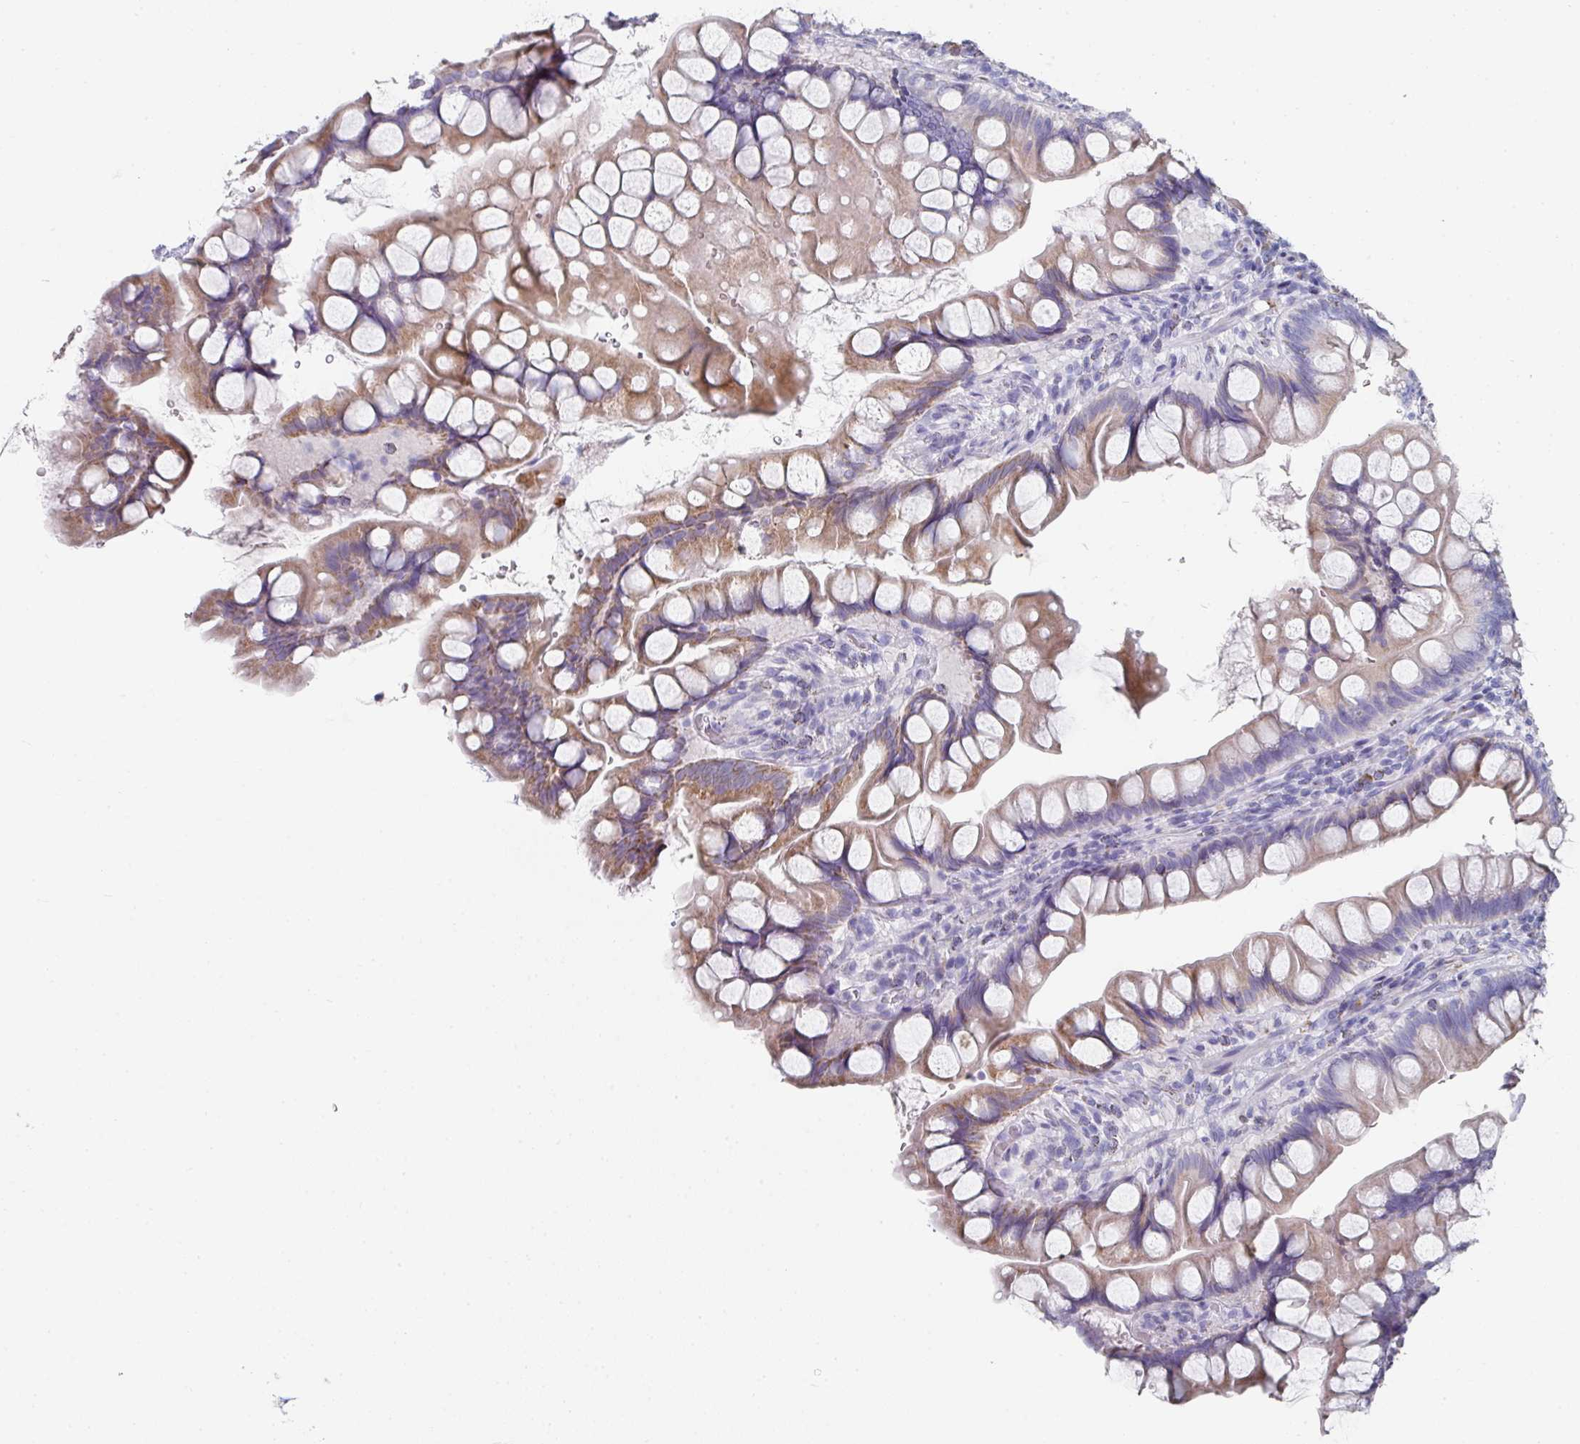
{"staining": {"intensity": "moderate", "quantity": "<25%", "location": "cytoplasmic/membranous"}, "tissue": "small intestine", "cell_type": "Glandular cells", "image_type": "normal", "snomed": [{"axis": "morphology", "description": "Normal tissue, NOS"}, {"axis": "topography", "description": "Small intestine"}], "caption": "Immunohistochemical staining of benign small intestine exhibits moderate cytoplasmic/membranous protein staining in about <25% of glandular cells. The staining is performed using DAB brown chromogen to label protein expression. The nuclei are counter-stained blue using hematoxylin.", "gene": "SETBP1", "patient": {"sex": "male", "age": 70}}